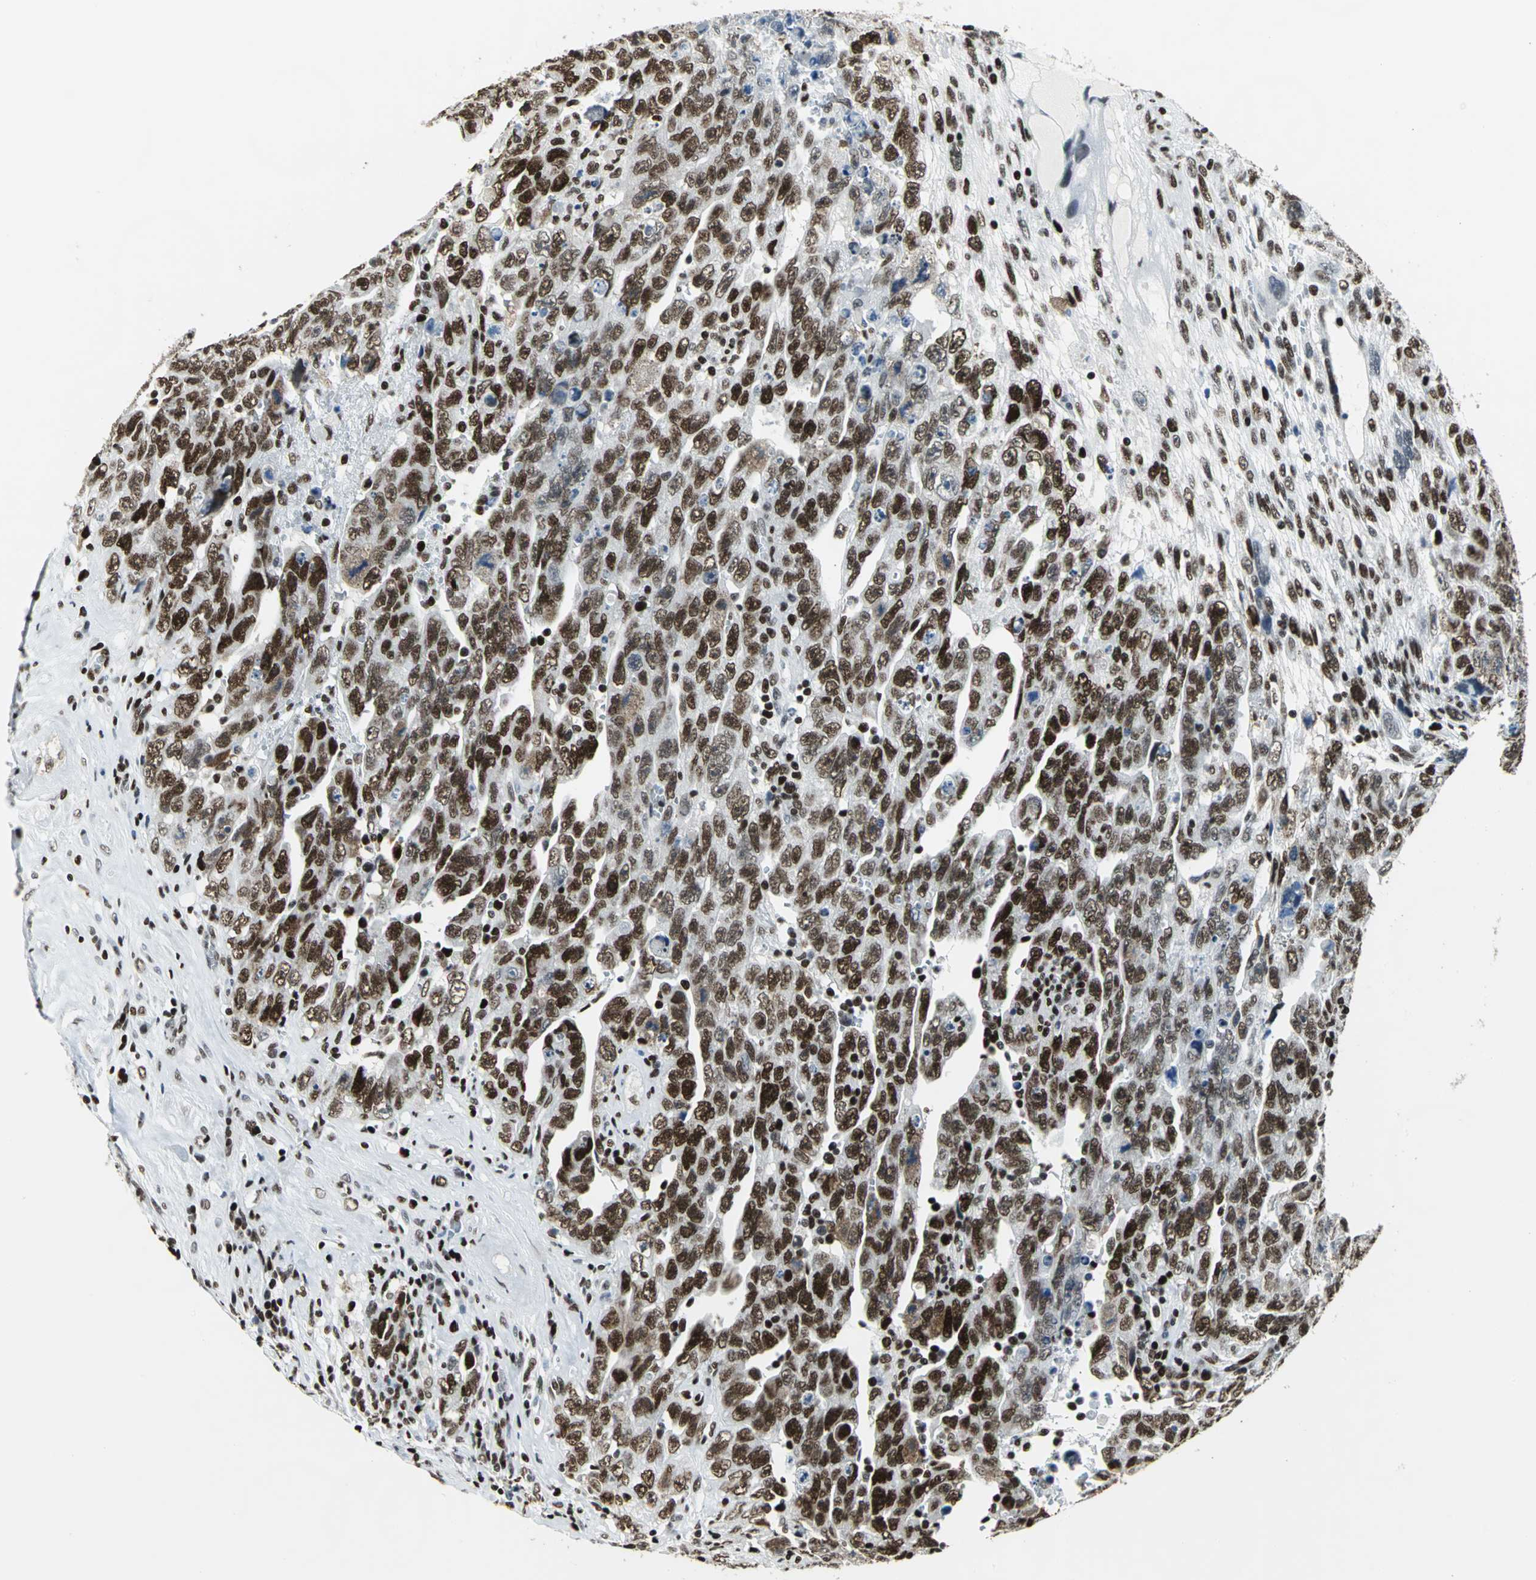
{"staining": {"intensity": "strong", "quantity": ">75%", "location": "nuclear"}, "tissue": "testis cancer", "cell_type": "Tumor cells", "image_type": "cancer", "snomed": [{"axis": "morphology", "description": "Carcinoma, Embryonal, NOS"}, {"axis": "topography", "description": "Testis"}], "caption": "The photomicrograph shows immunohistochemical staining of testis cancer (embryonal carcinoma). There is strong nuclear positivity is identified in approximately >75% of tumor cells. (Stains: DAB (3,3'-diaminobenzidine) in brown, nuclei in blue, Microscopy: brightfield microscopy at high magnification).", "gene": "HNRNPD", "patient": {"sex": "male", "age": 28}}